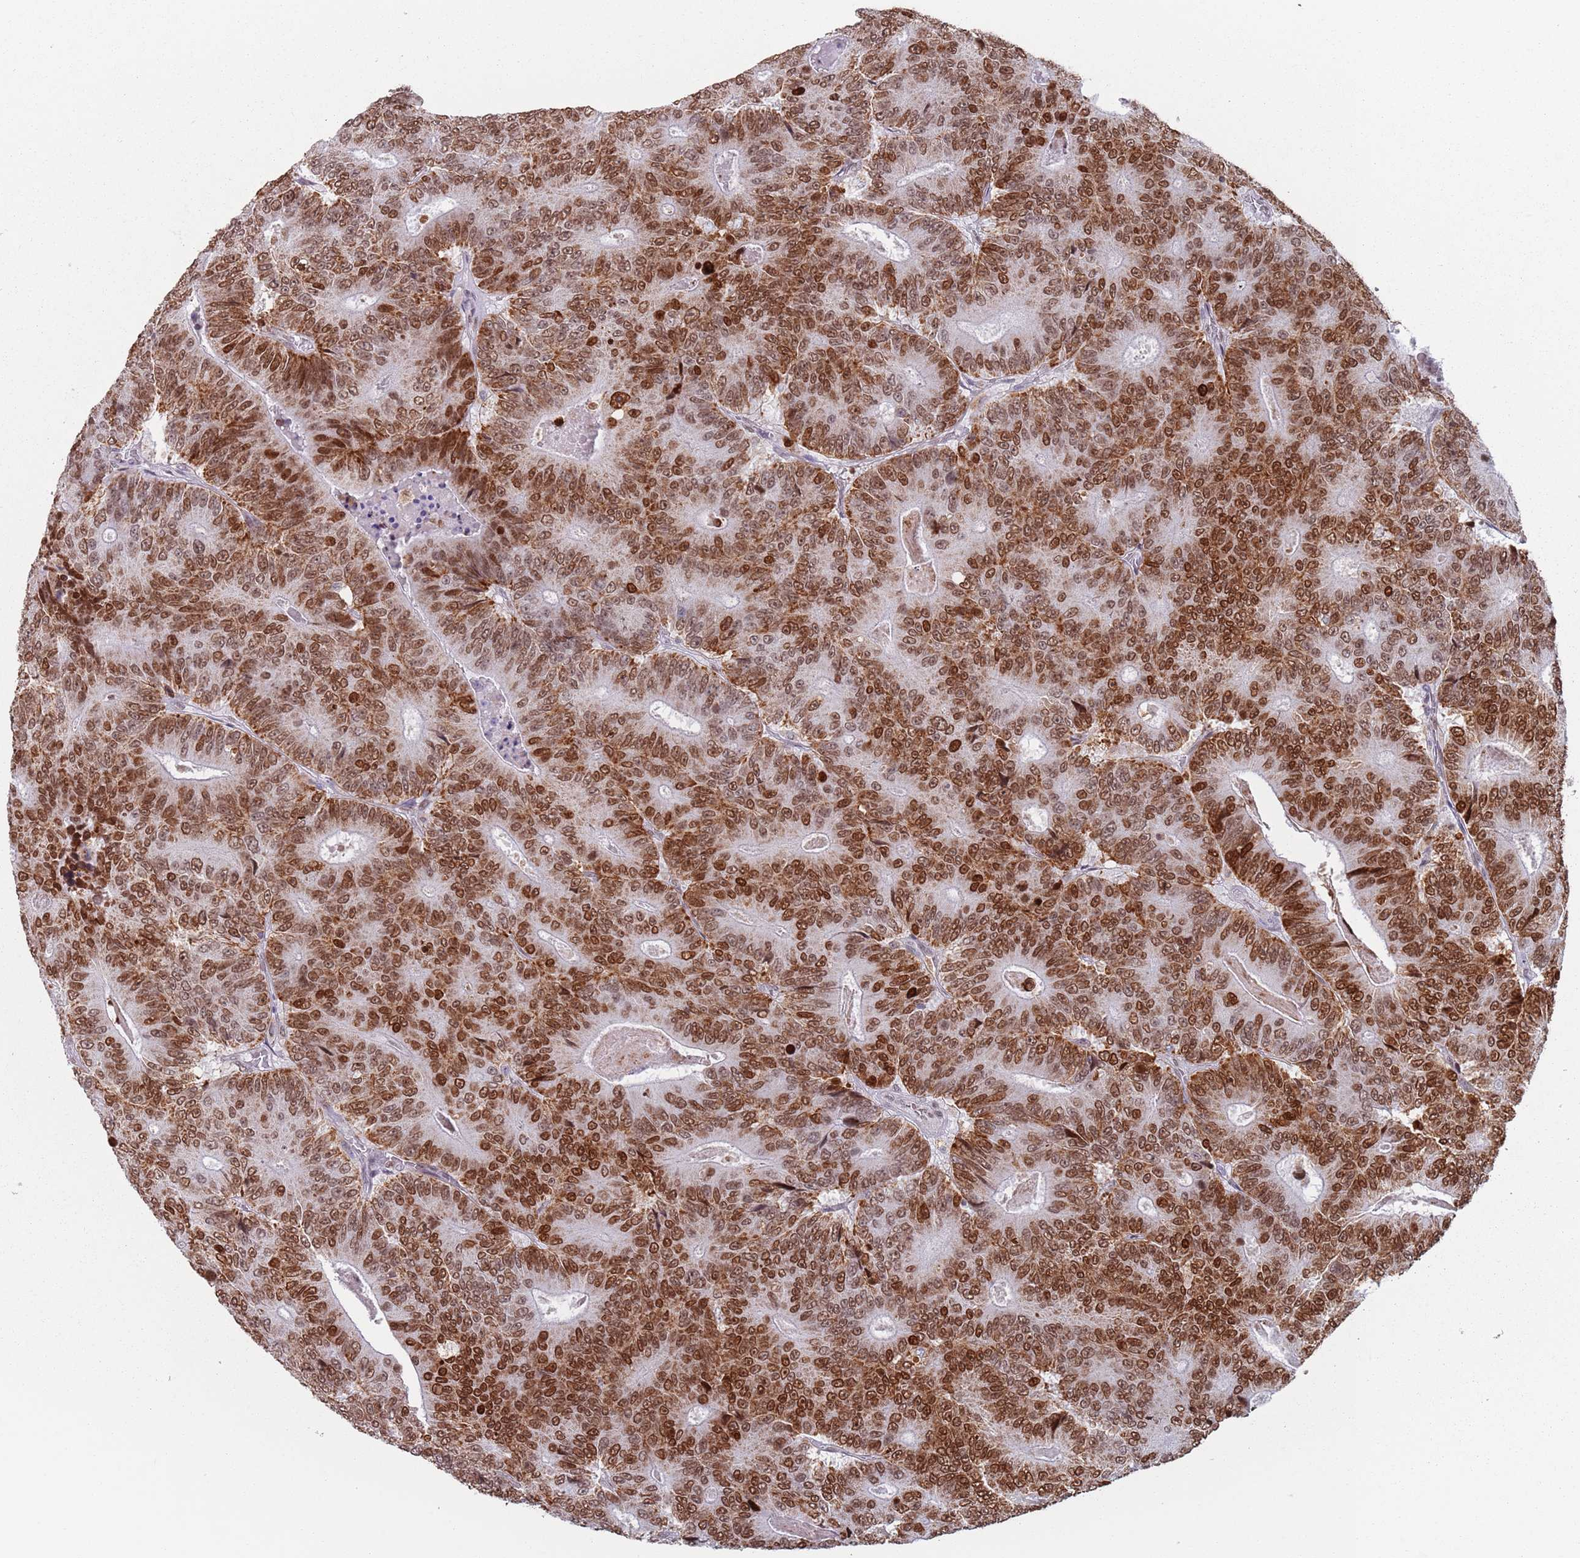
{"staining": {"intensity": "moderate", "quantity": ">75%", "location": "cytoplasmic/membranous,nuclear"}, "tissue": "colorectal cancer", "cell_type": "Tumor cells", "image_type": "cancer", "snomed": [{"axis": "morphology", "description": "Adenocarcinoma, NOS"}, {"axis": "topography", "description": "Colon"}], "caption": "A photomicrograph of human colorectal cancer stained for a protein reveals moderate cytoplasmic/membranous and nuclear brown staining in tumor cells. (DAB (3,3'-diaminobenzidine) IHC, brown staining for protein, blue staining for nuclei).", "gene": "MFSD12", "patient": {"sex": "male", "age": 83}}